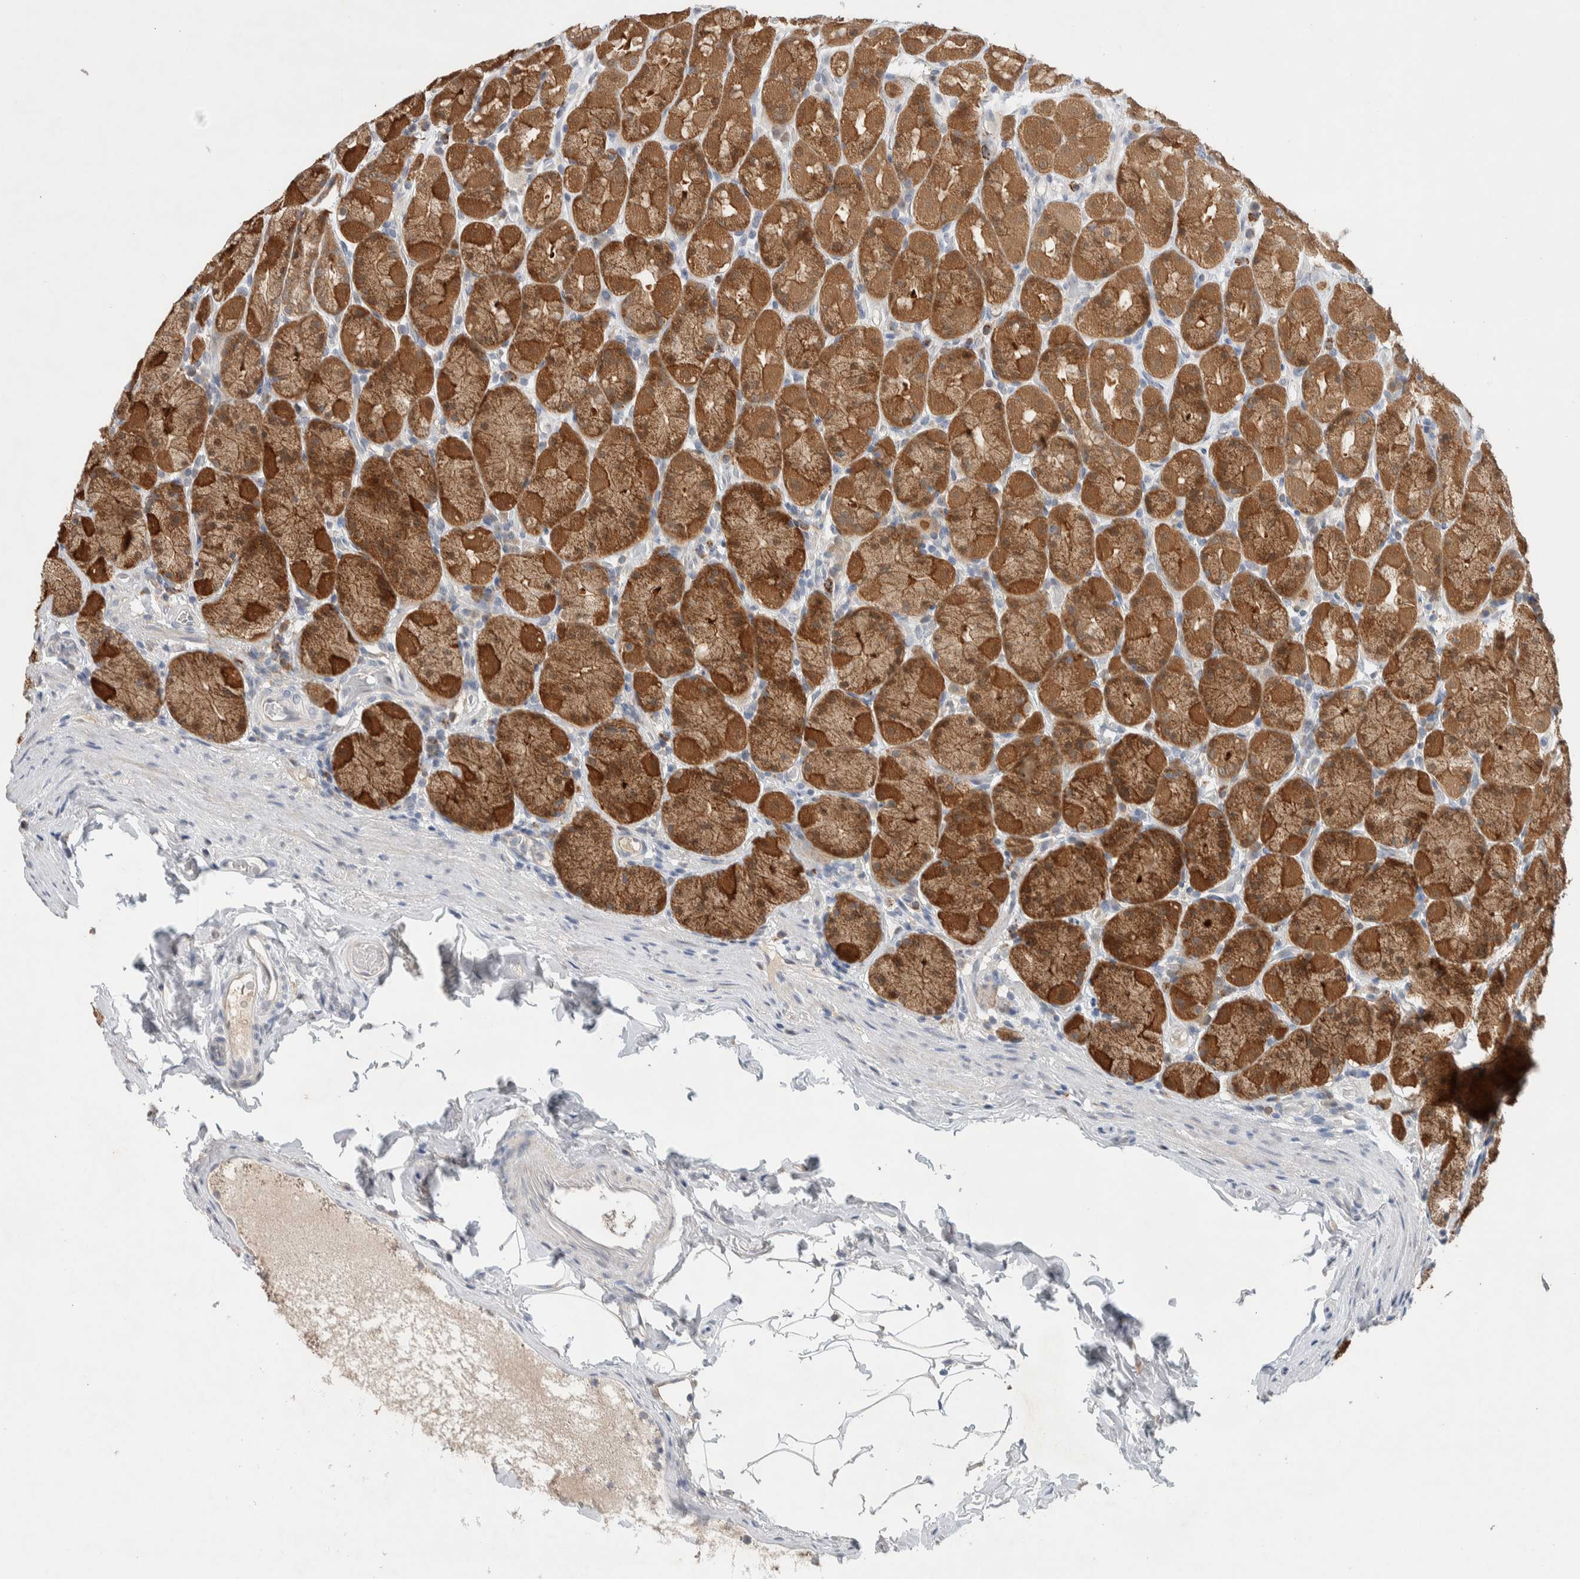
{"staining": {"intensity": "moderate", "quantity": ">75%", "location": "cytoplasmic/membranous"}, "tissue": "stomach", "cell_type": "Glandular cells", "image_type": "normal", "snomed": [{"axis": "morphology", "description": "Normal tissue, NOS"}, {"axis": "topography", "description": "Stomach, upper"}], "caption": "A brown stain shows moderate cytoplasmic/membranous expression of a protein in glandular cells of normal stomach.", "gene": "DEPTOR", "patient": {"sex": "male", "age": 68}}